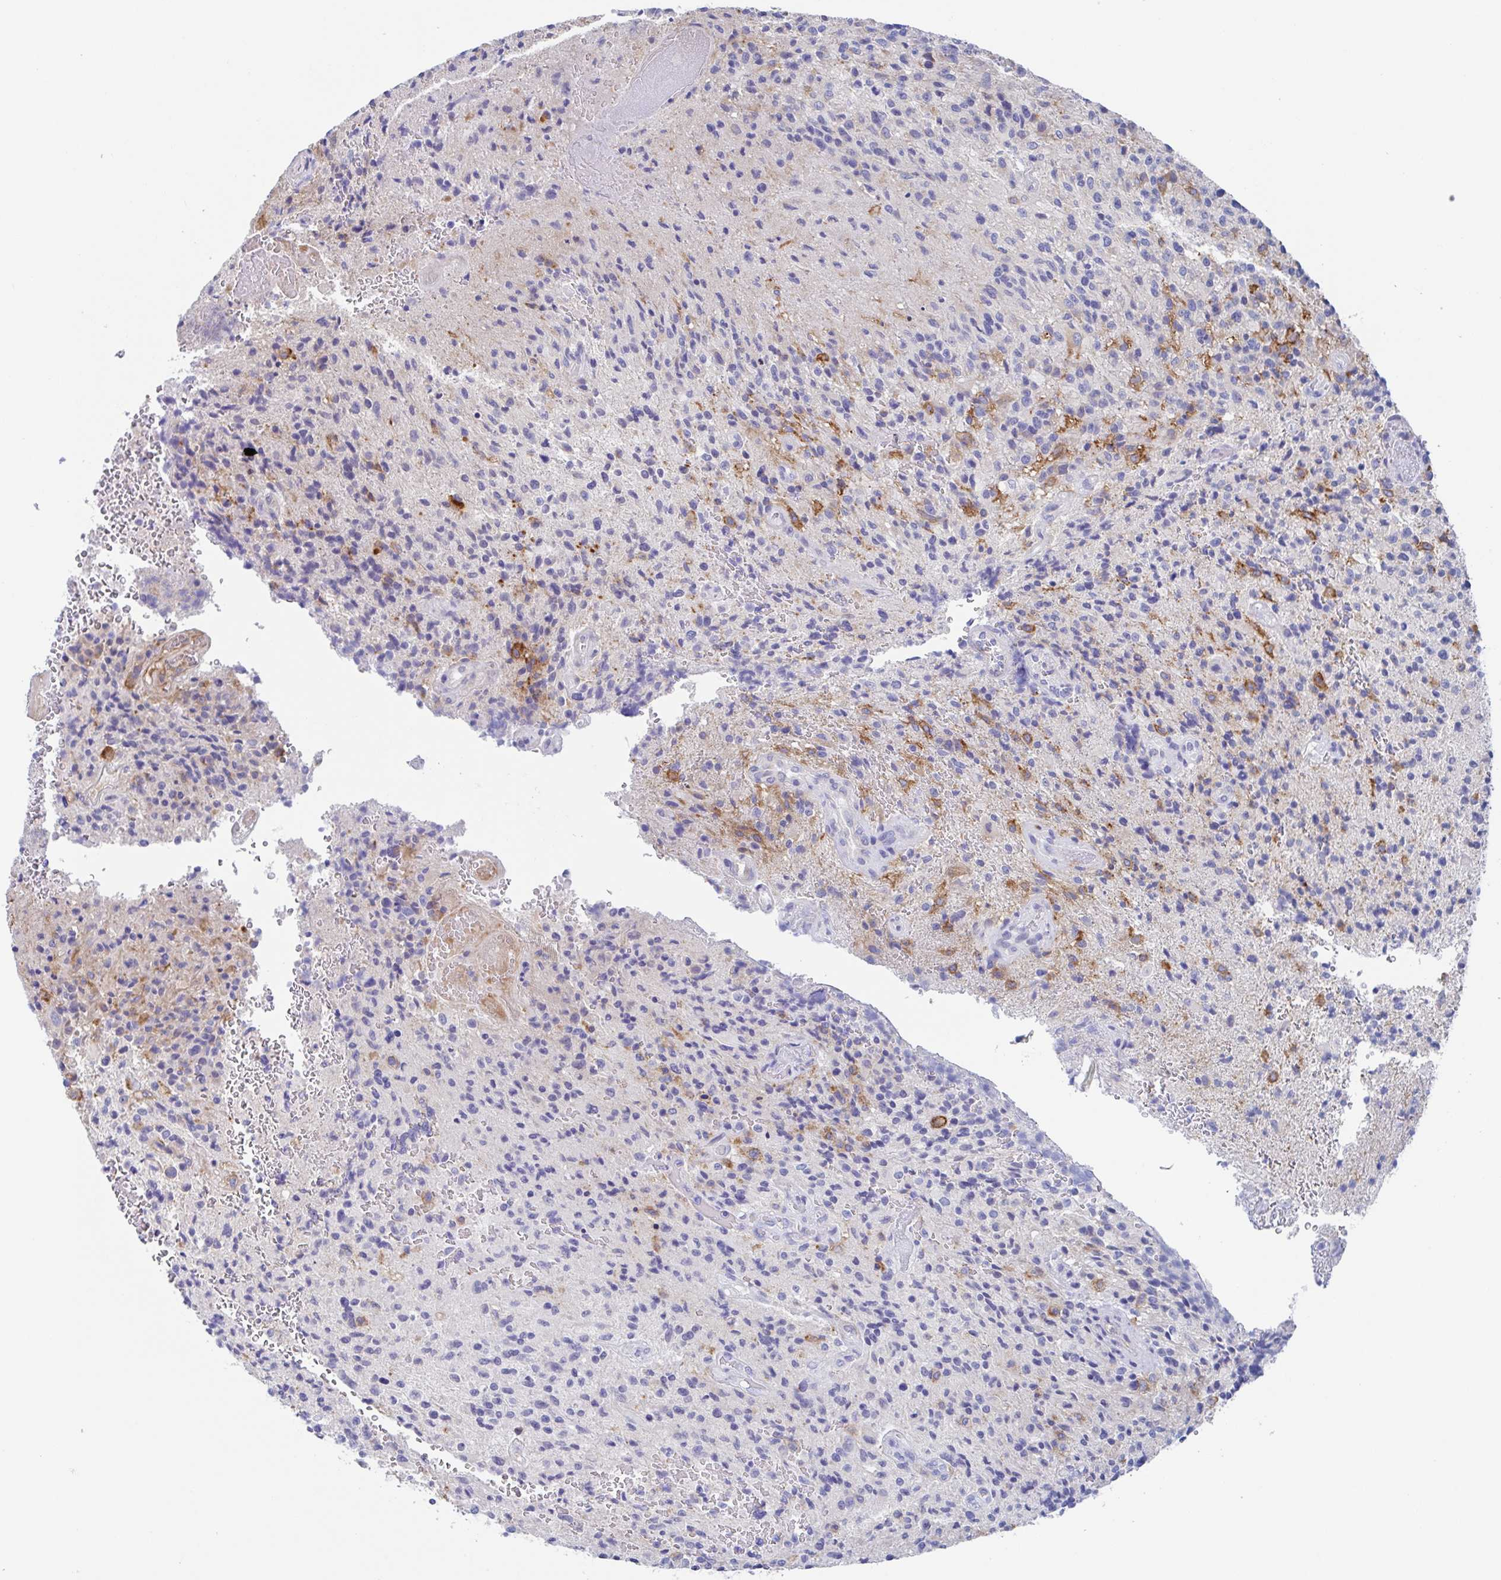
{"staining": {"intensity": "negative", "quantity": "none", "location": "none"}, "tissue": "glioma", "cell_type": "Tumor cells", "image_type": "cancer", "snomed": [{"axis": "morphology", "description": "Normal tissue, NOS"}, {"axis": "morphology", "description": "Glioma, malignant, High grade"}, {"axis": "topography", "description": "Cerebral cortex"}], "caption": "A histopathology image of glioma stained for a protein reveals no brown staining in tumor cells.", "gene": "FCGR3A", "patient": {"sex": "male", "age": 56}}